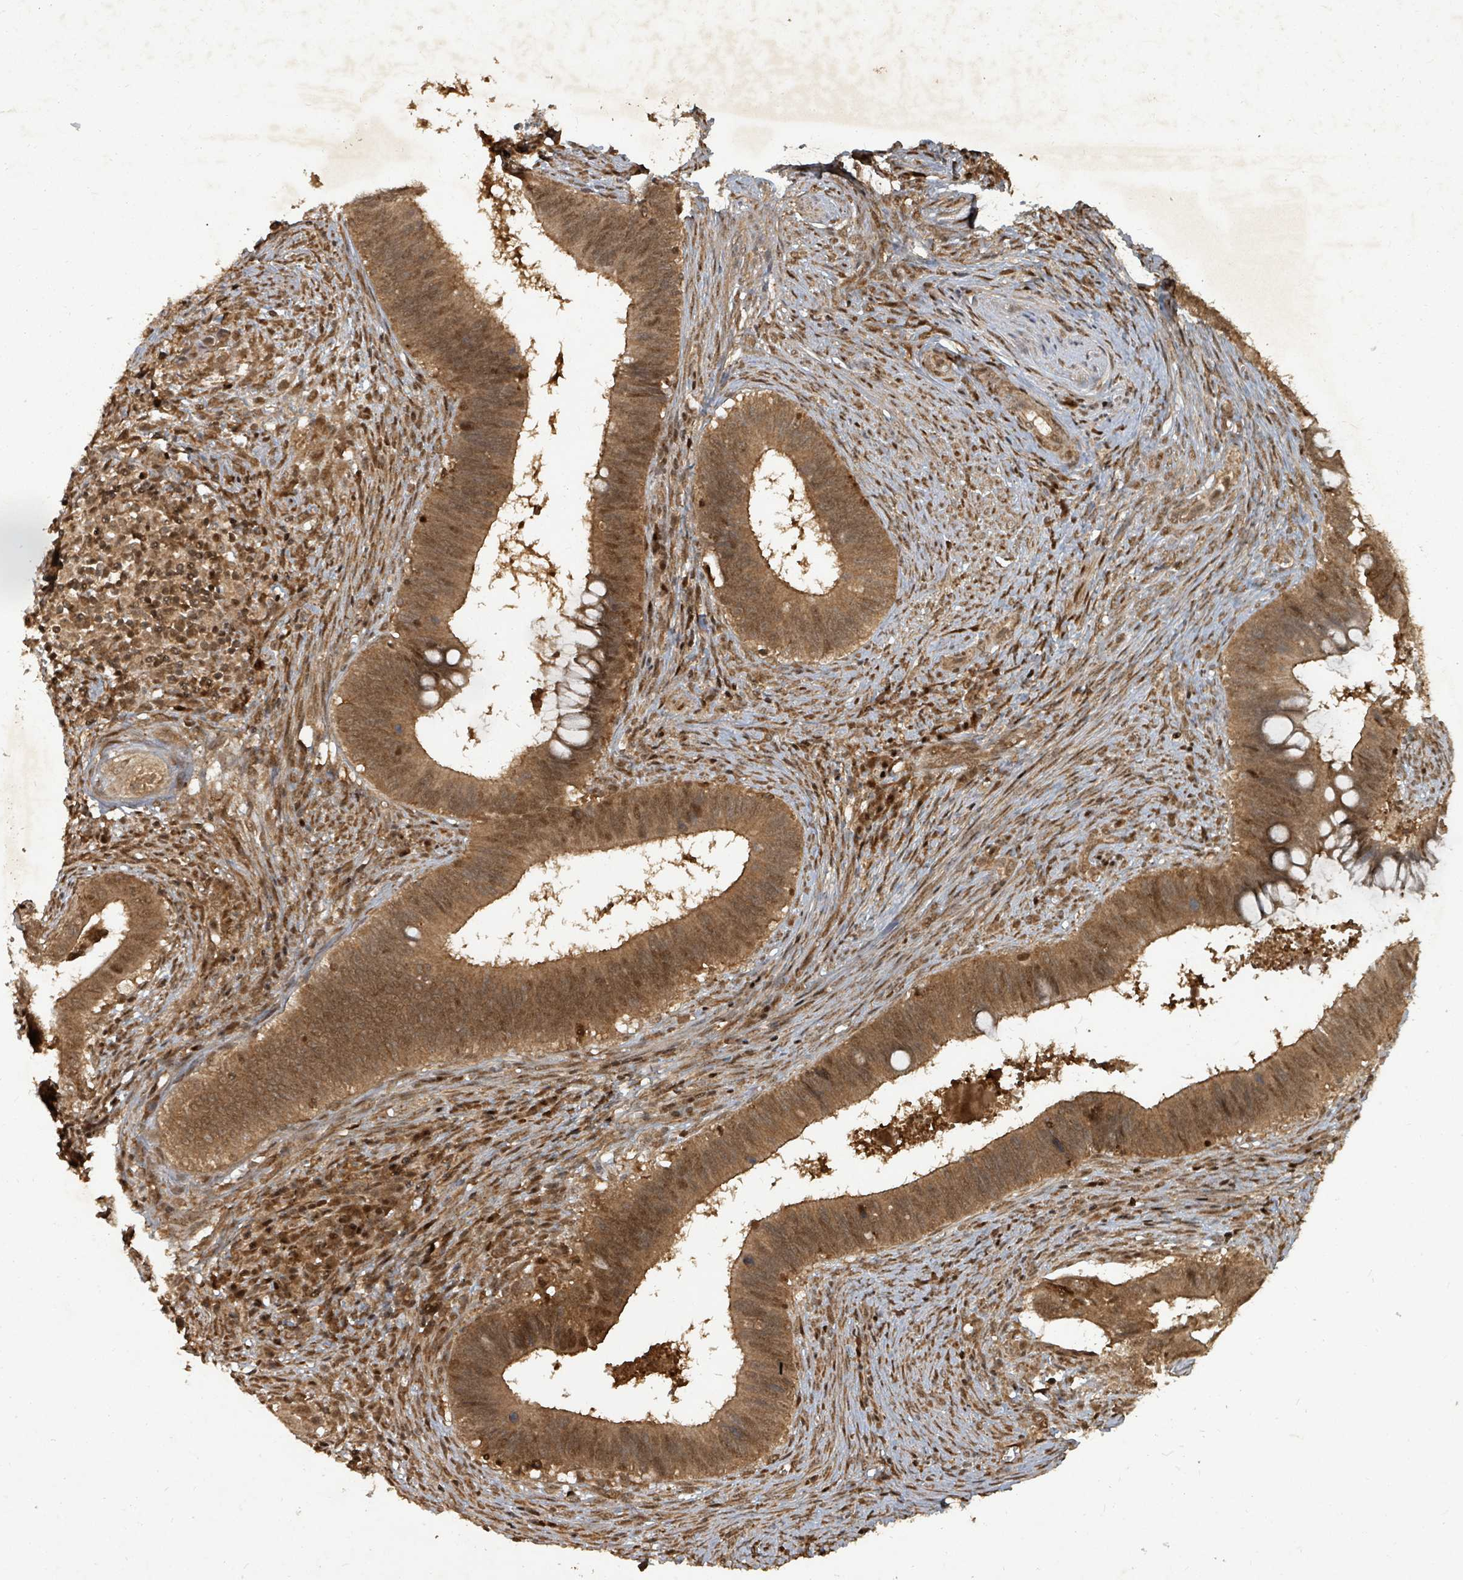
{"staining": {"intensity": "moderate", "quantity": ">75%", "location": "cytoplasmic/membranous,nuclear"}, "tissue": "cervical cancer", "cell_type": "Tumor cells", "image_type": "cancer", "snomed": [{"axis": "morphology", "description": "Adenocarcinoma, NOS"}, {"axis": "topography", "description": "Cervix"}], "caption": "IHC photomicrograph of human cervical cancer (adenocarcinoma) stained for a protein (brown), which displays medium levels of moderate cytoplasmic/membranous and nuclear staining in approximately >75% of tumor cells.", "gene": "KDM4E", "patient": {"sex": "female", "age": 42}}